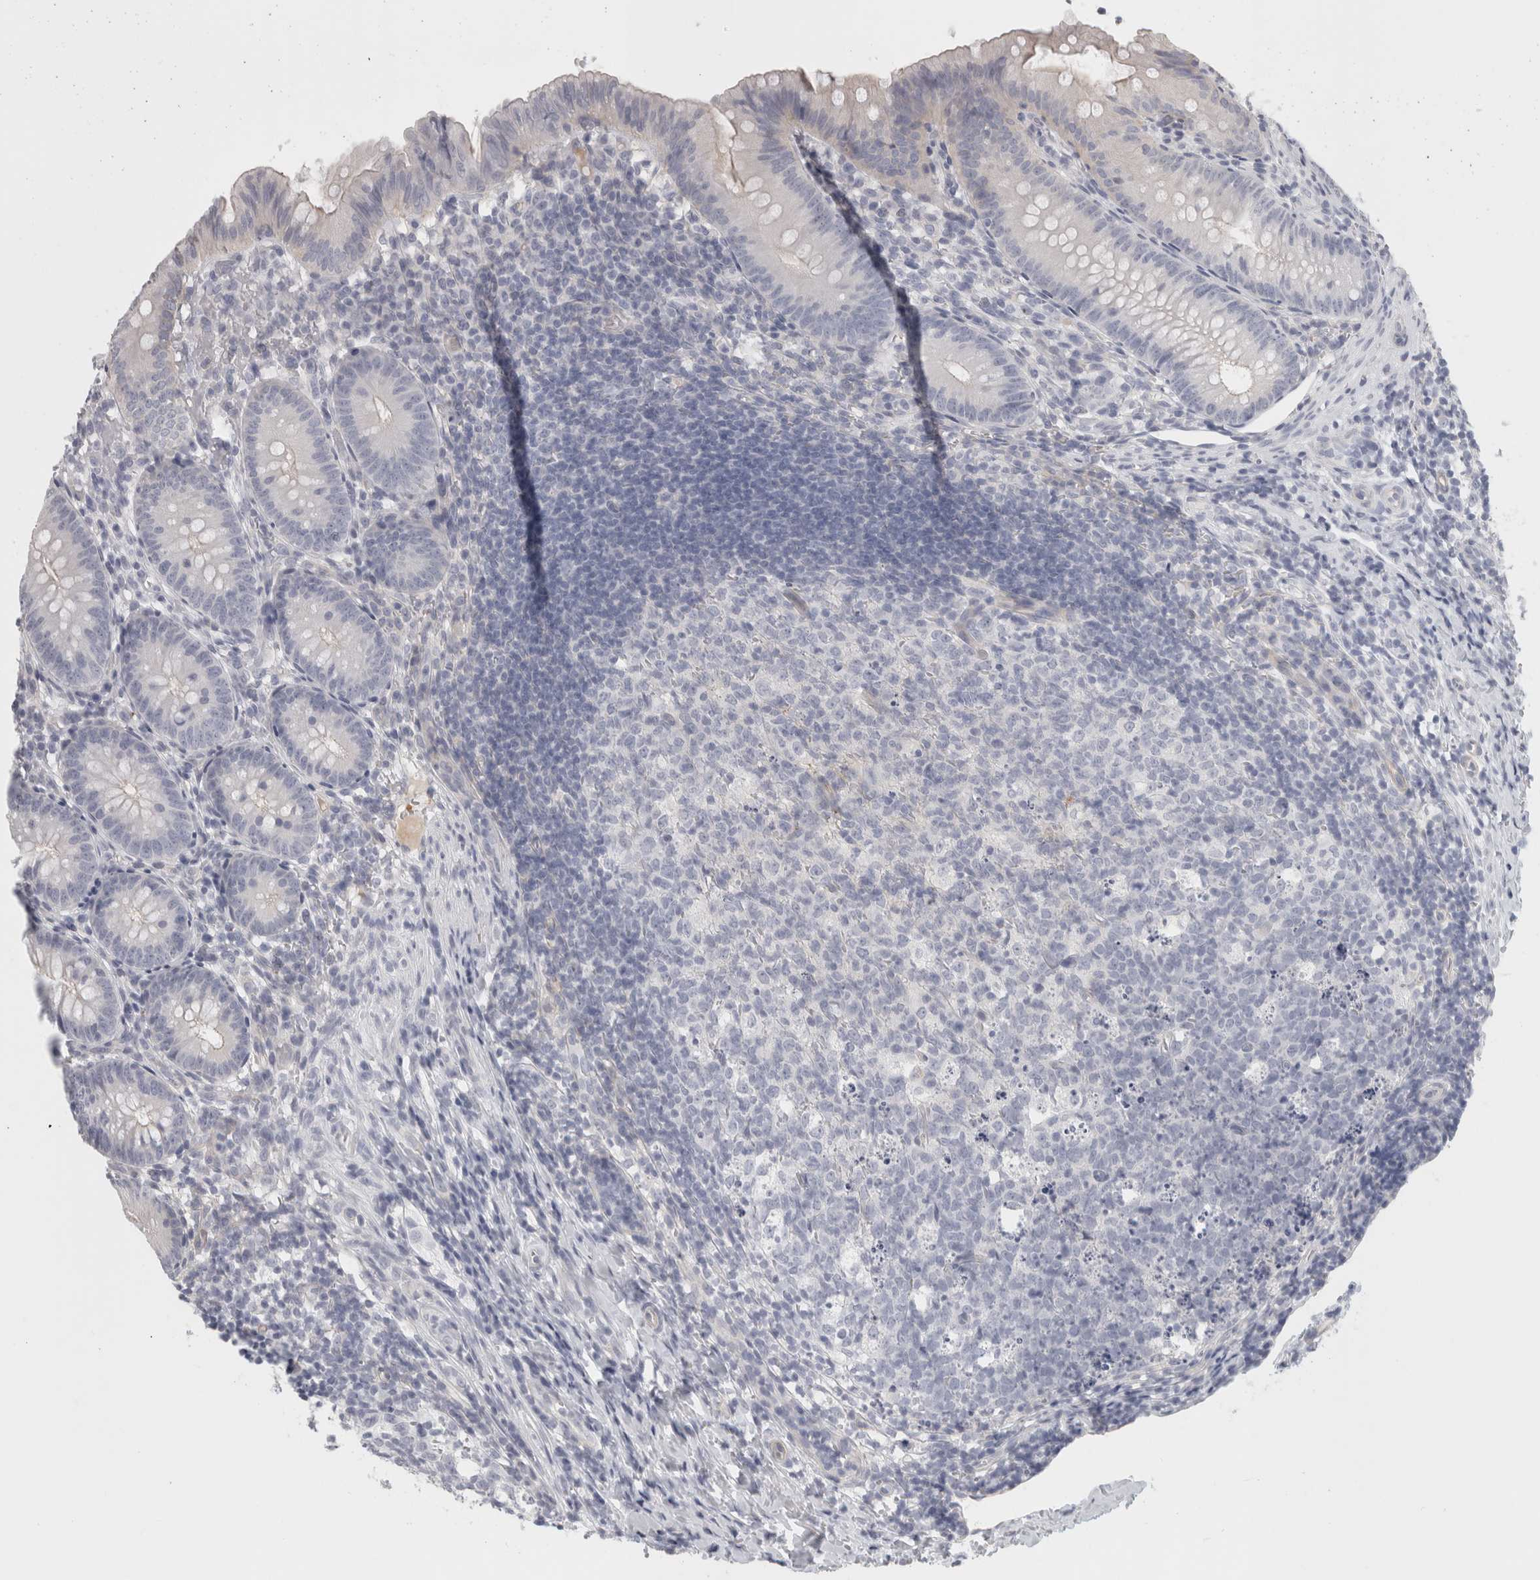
{"staining": {"intensity": "negative", "quantity": "none", "location": "none"}, "tissue": "appendix", "cell_type": "Glandular cells", "image_type": "normal", "snomed": [{"axis": "morphology", "description": "Normal tissue, NOS"}, {"axis": "topography", "description": "Appendix"}], "caption": "A photomicrograph of appendix stained for a protein shows no brown staining in glandular cells.", "gene": "FBLIM1", "patient": {"sex": "male", "age": 1}}